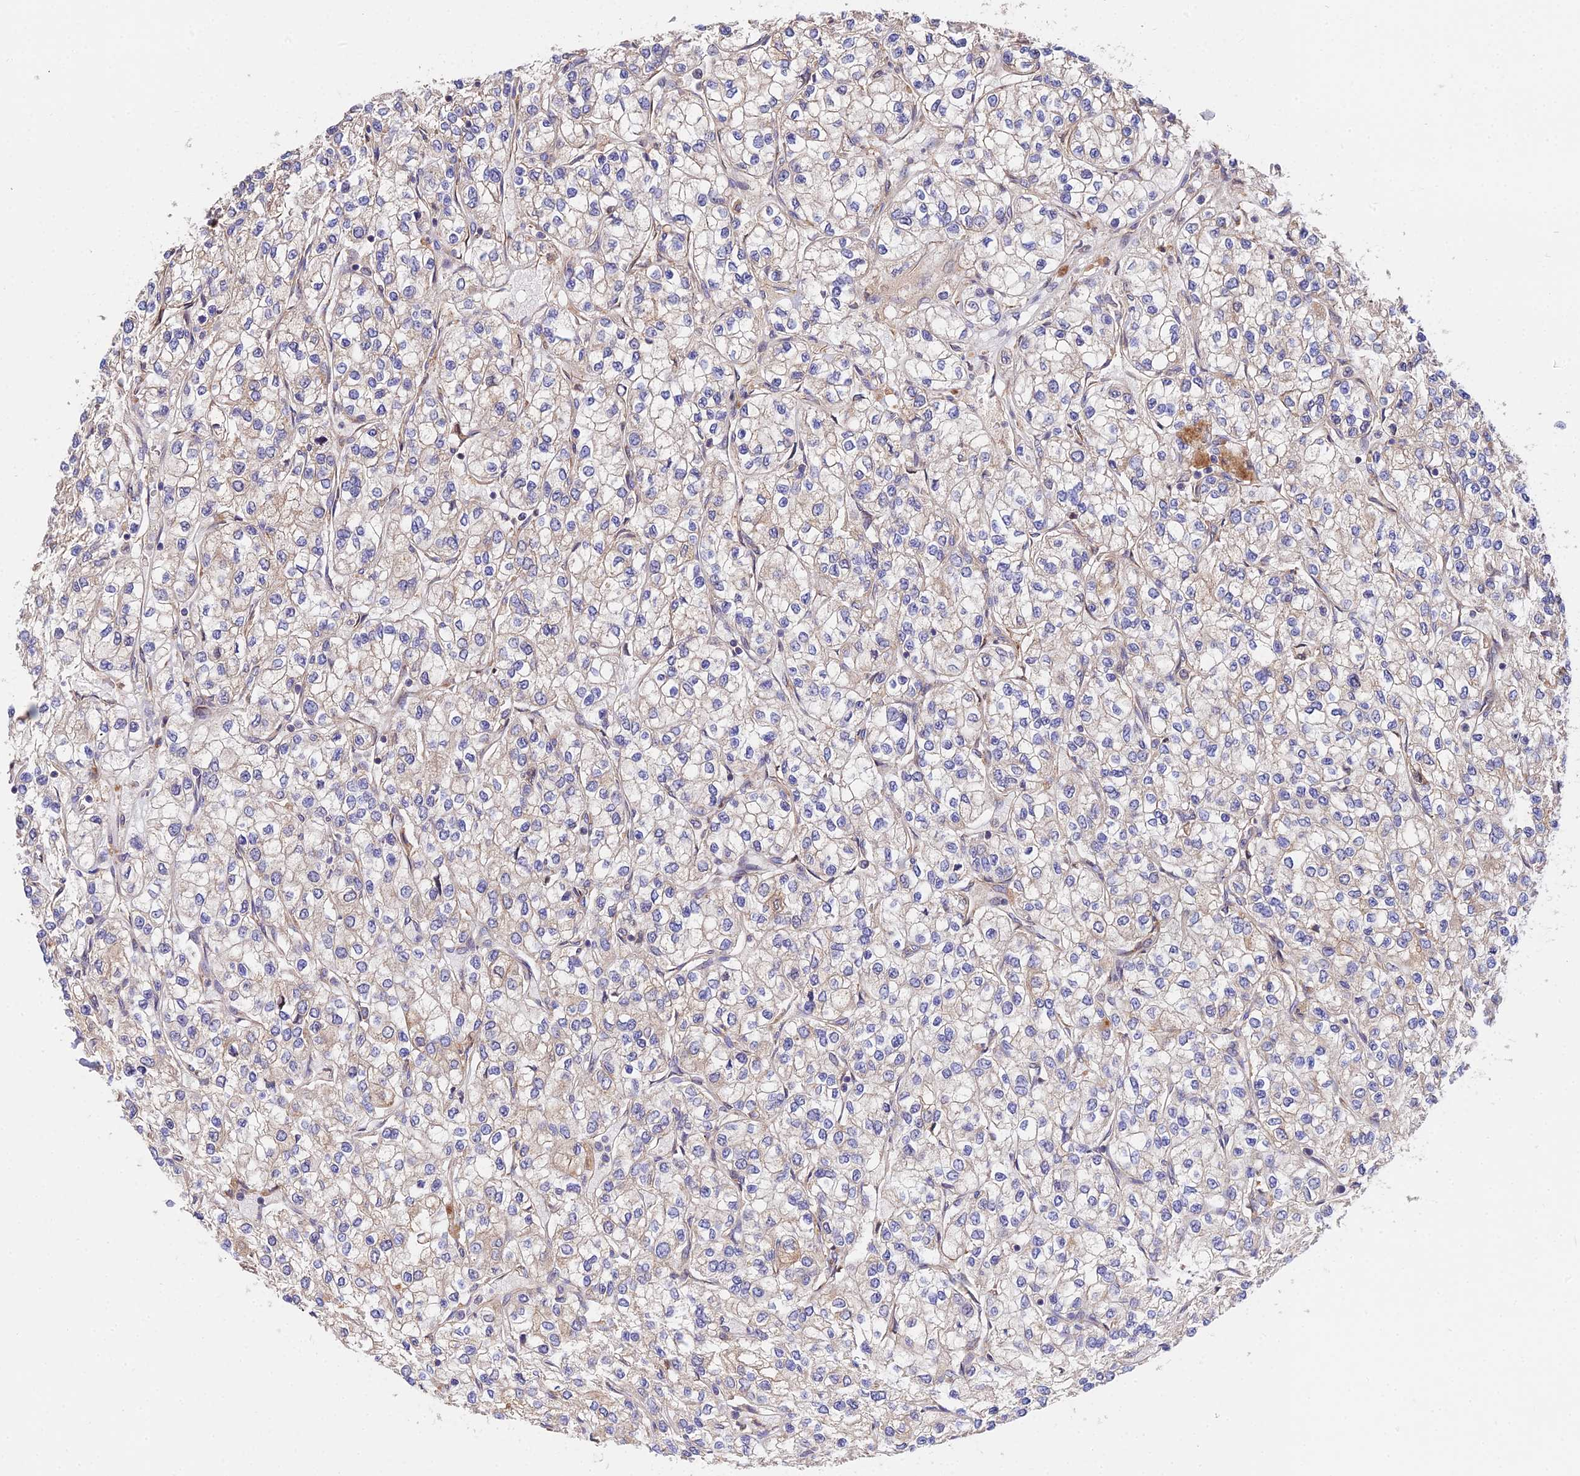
{"staining": {"intensity": "weak", "quantity": "<25%", "location": "cytoplasmic/membranous"}, "tissue": "renal cancer", "cell_type": "Tumor cells", "image_type": "cancer", "snomed": [{"axis": "morphology", "description": "Adenocarcinoma, NOS"}, {"axis": "topography", "description": "Kidney"}], "caption": "High magnification brightfield microscopy of renal cancer (adenocarcinoma) stained with DAB (3,3'-diaminobenzidine) (brown) and counterstained with hematoxylin (blue): tumor cells show no significant expression.", "gene": "CDC37L1", "patient": {"sex": "male", "age": 80}}